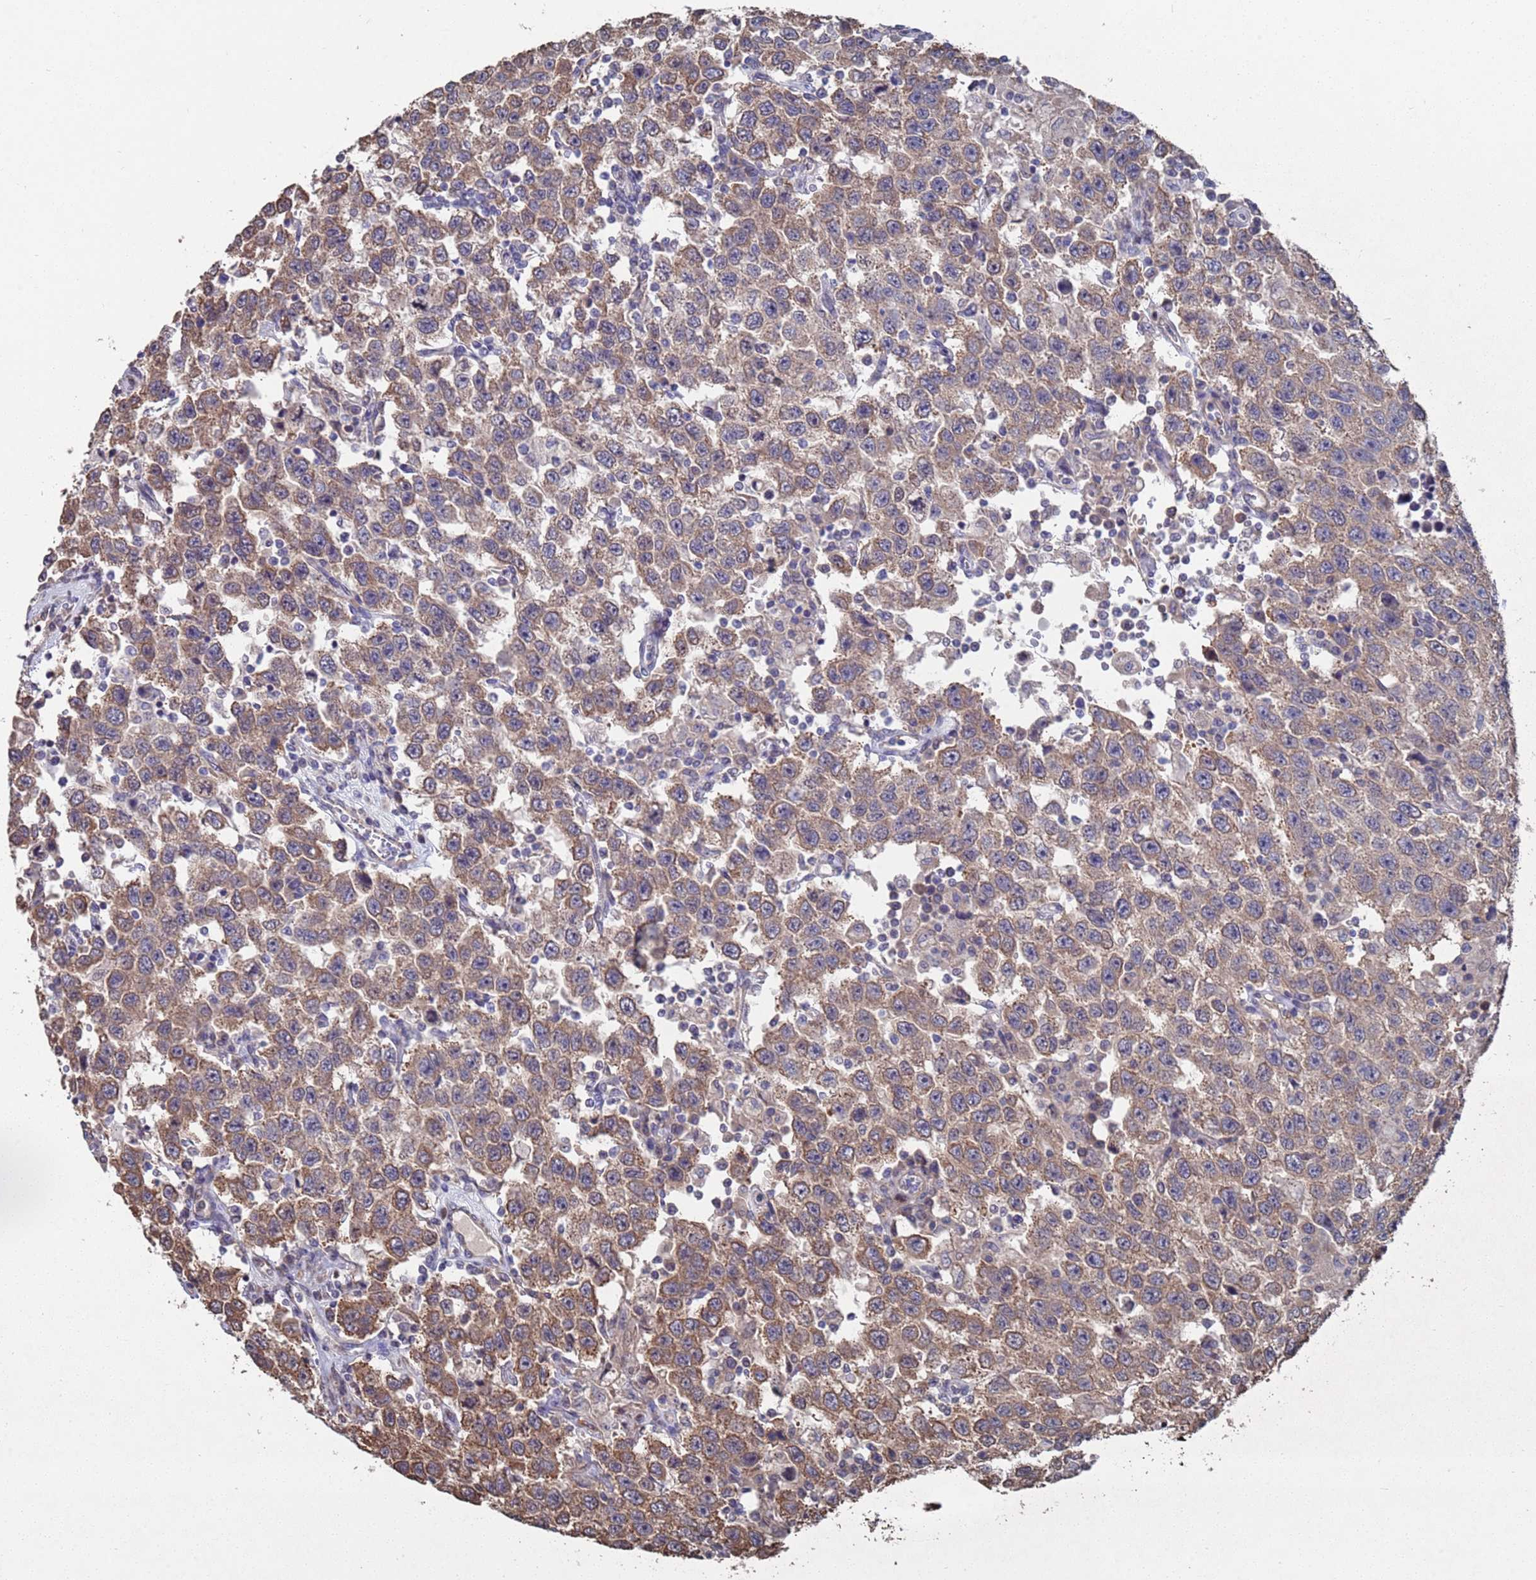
{"staining": {"intensity": "moderate", "quantity": ">75%", "location": "cytoplasmic/membranous"}, "tissue": "testis cancer", "cell_type": "Tumor cells", "image_type": "cancer", "snomed": [{"axis": "morphology", "description": "Seminoma, NOS"}, {"axis": "topography", "description": "Testis"}], "caption": "Protein staining by immunohistochemistry (IHC) reveals moderate cytoplasmic/membranous expression in approximately >75% of tumor cells in testis cancer. The protein is stained brown, and the nuclei are stained in blue (DAB IHC with brightfield microscopy, high magnification).", "gene": "CFAP119", "patient": {"sex": "male", "age": 41}}